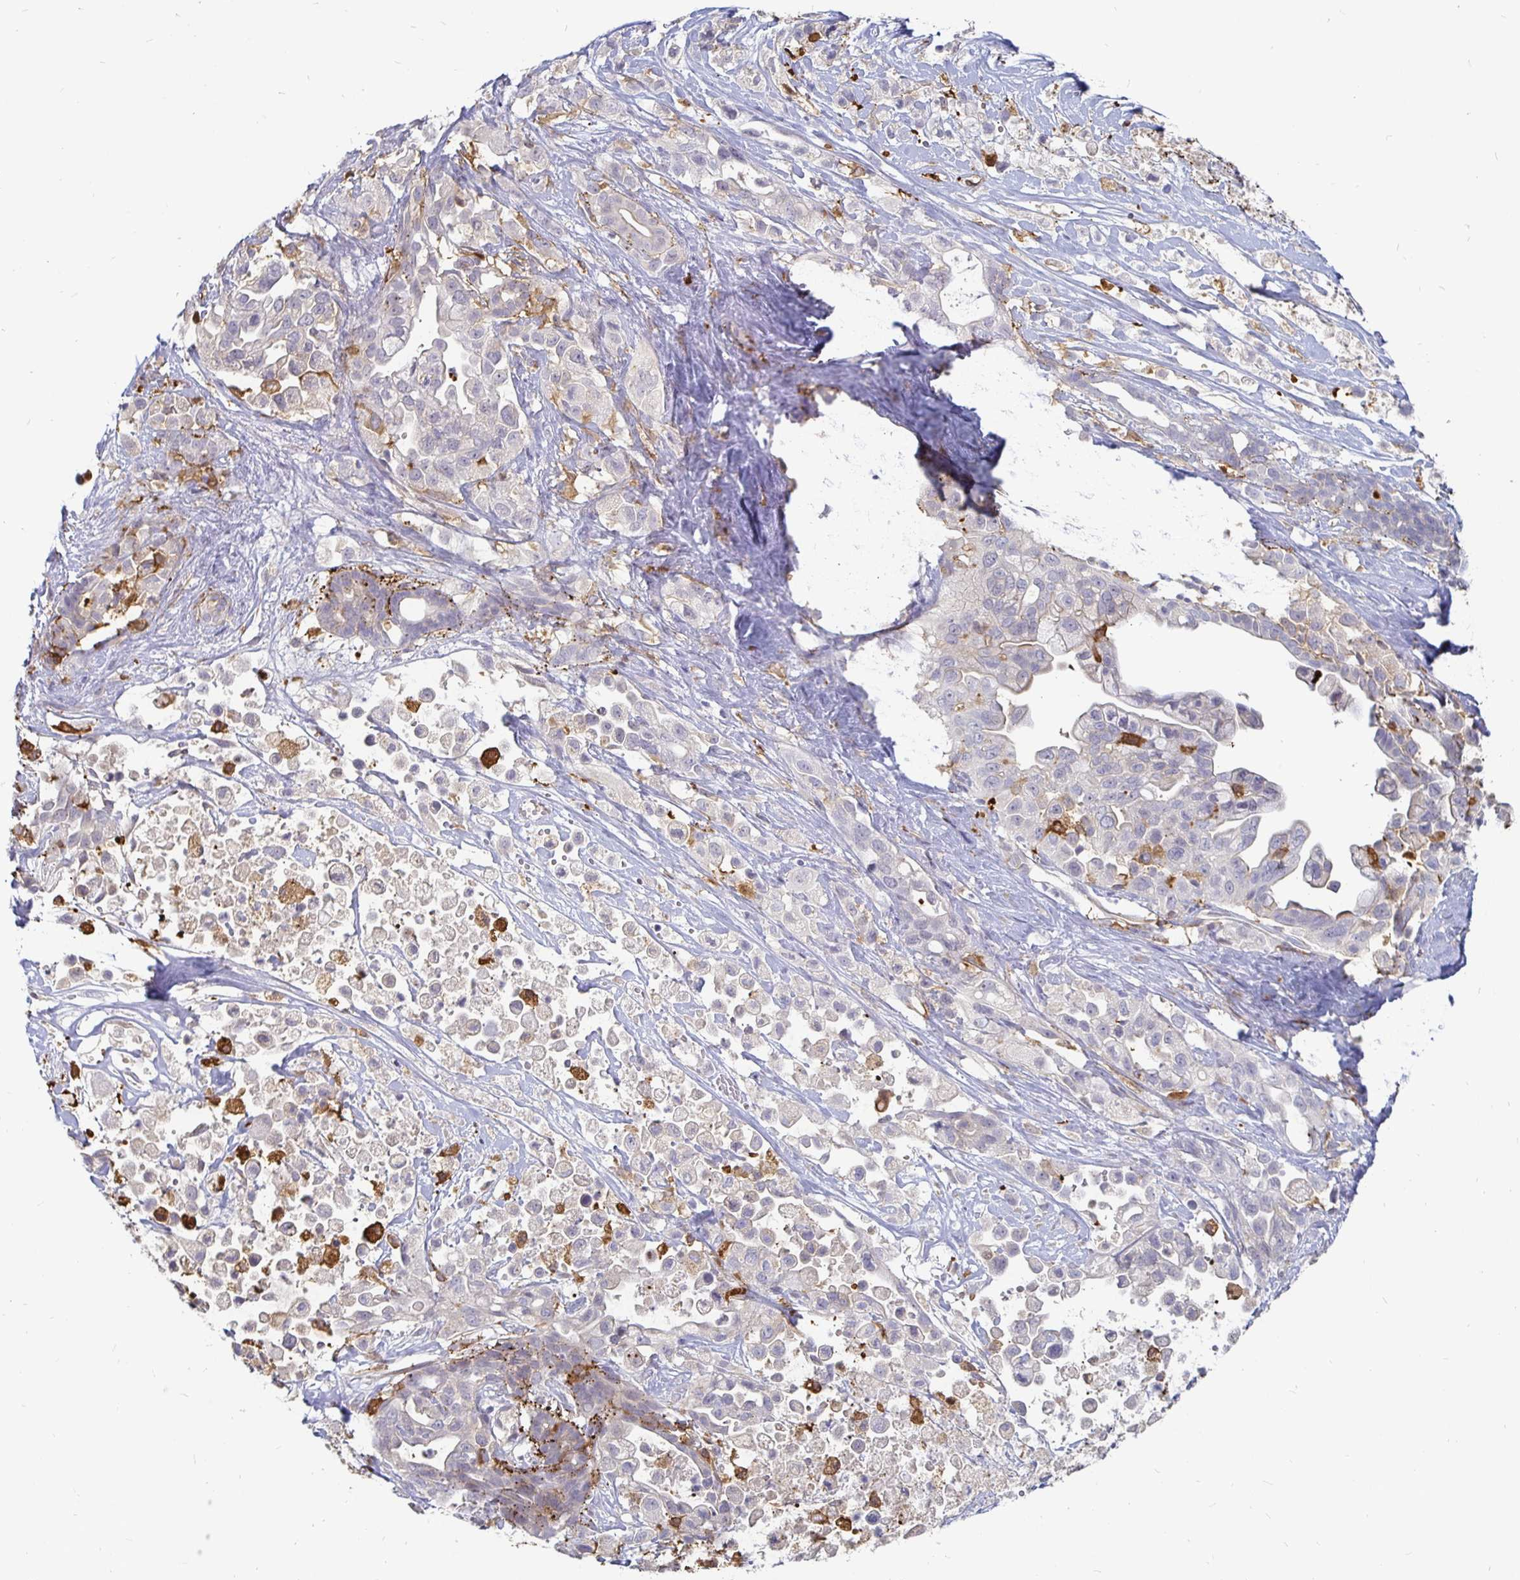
{"staining": {"intensity": "negative", "quantity": "none", "location": "none"}, "tissue": "pancreatic cancer", "cell_type": "Tumor cells", "image_type": "cancer", "snomed": [{"axis": "morphology", "description": "Adenocarcinoma, NOS"}, {"axis": "topography", "description": "Pancreas"}], "caption": "An image of human pancreatic cancer is negative for staining in tumor cells.", "gene": "CCDC85A", "patient": {"sex": "male", "age": 44}}